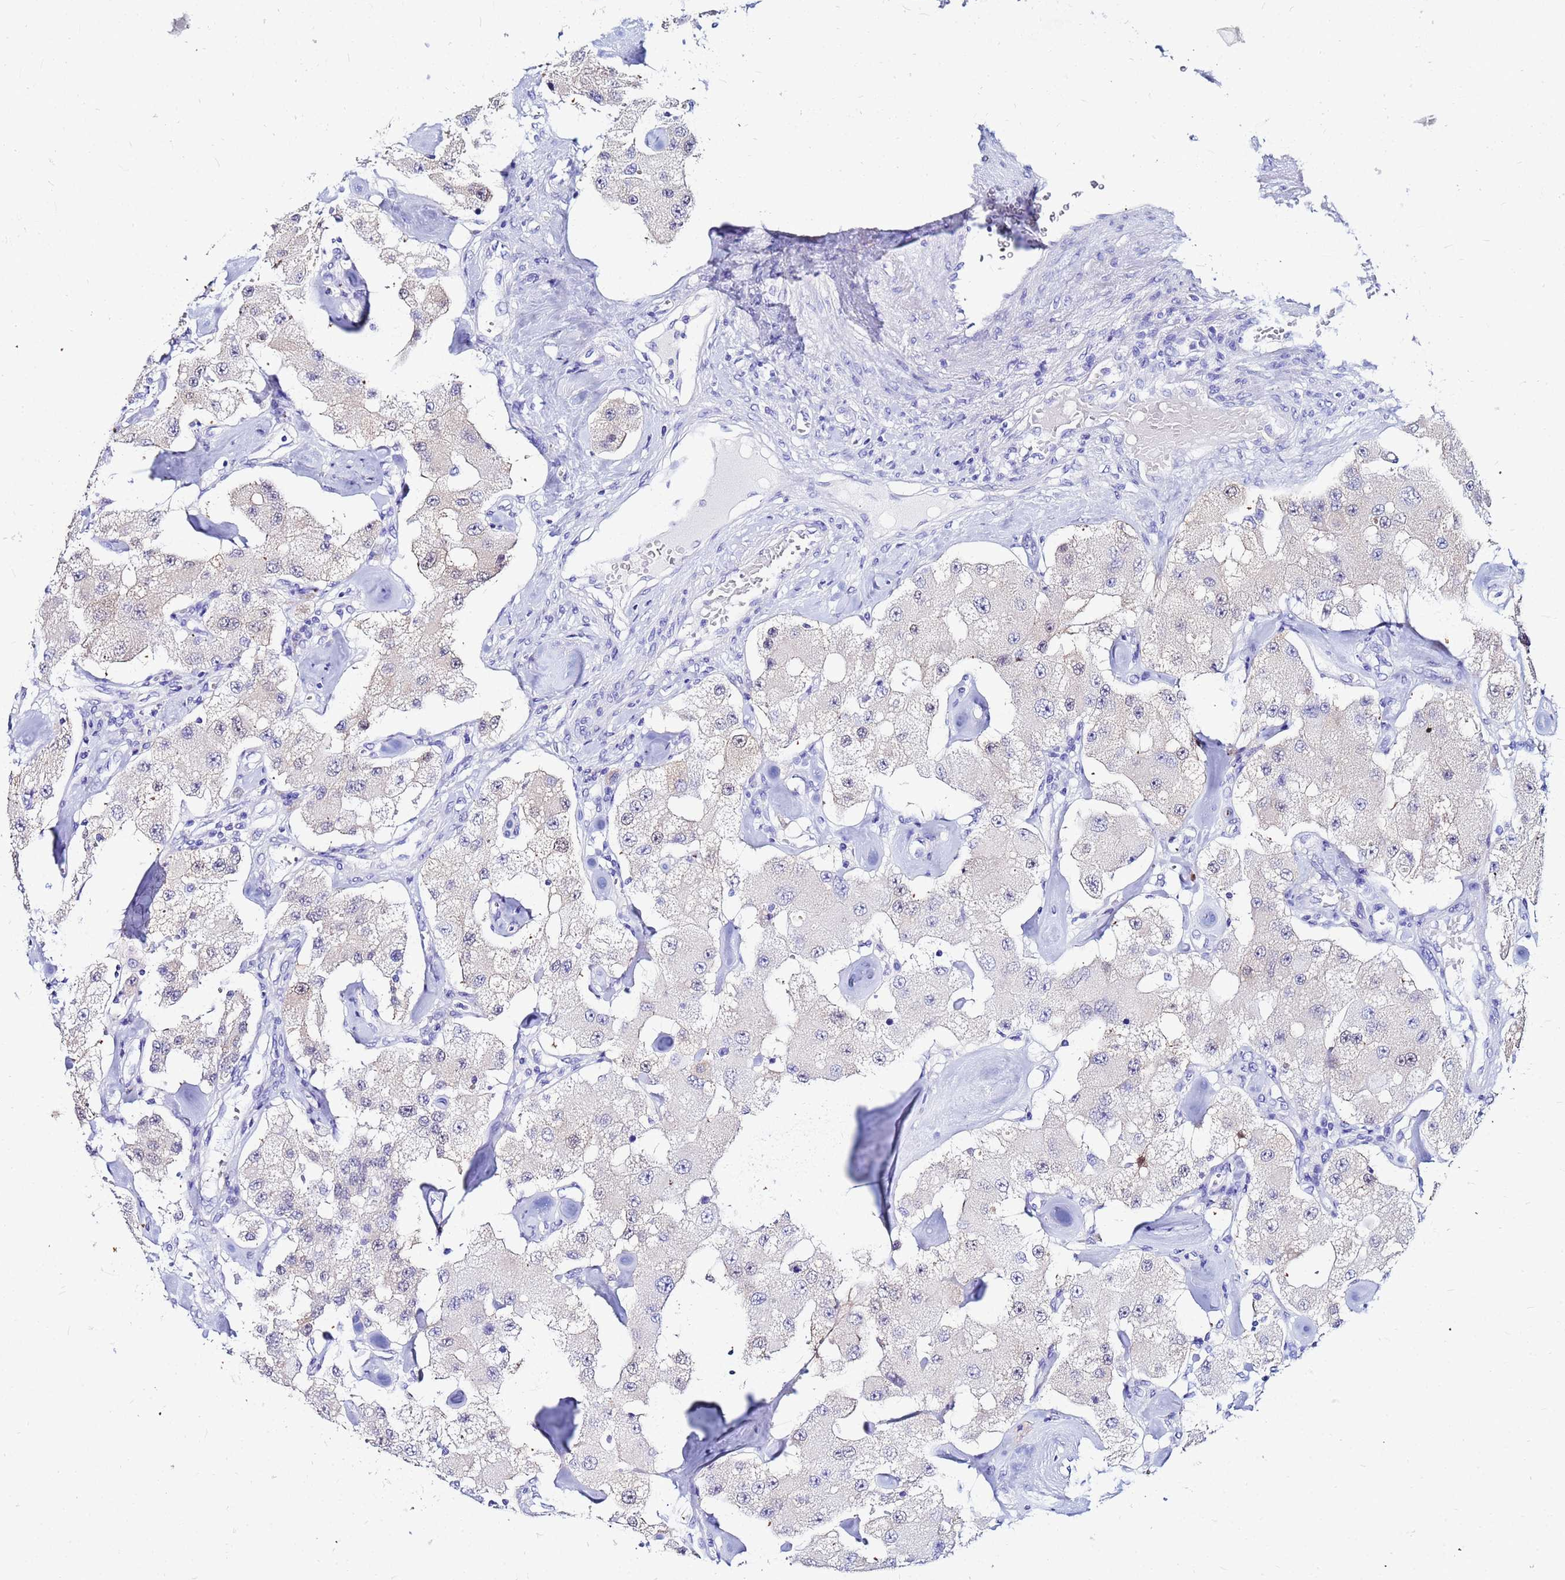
{"staining": {"intensity": "negative", "quantity": "none", "location": "none"}, "tissue": "carcinoid", "cell_type": "Tumor cells", "image_type": "cancer", "snomed": [{"axis": "morphology", "description": "Carcinoid, malignant, NOS"}, {"axis": "topography", "description": "Pancreas"}], "caption": "Tumor cells show no significant protein expression in carcinoid. (DAB IHC with hematoxylin counter stain).", "gene": "PPP1R14C", "patient": {"sex": "male", "age": 41}}